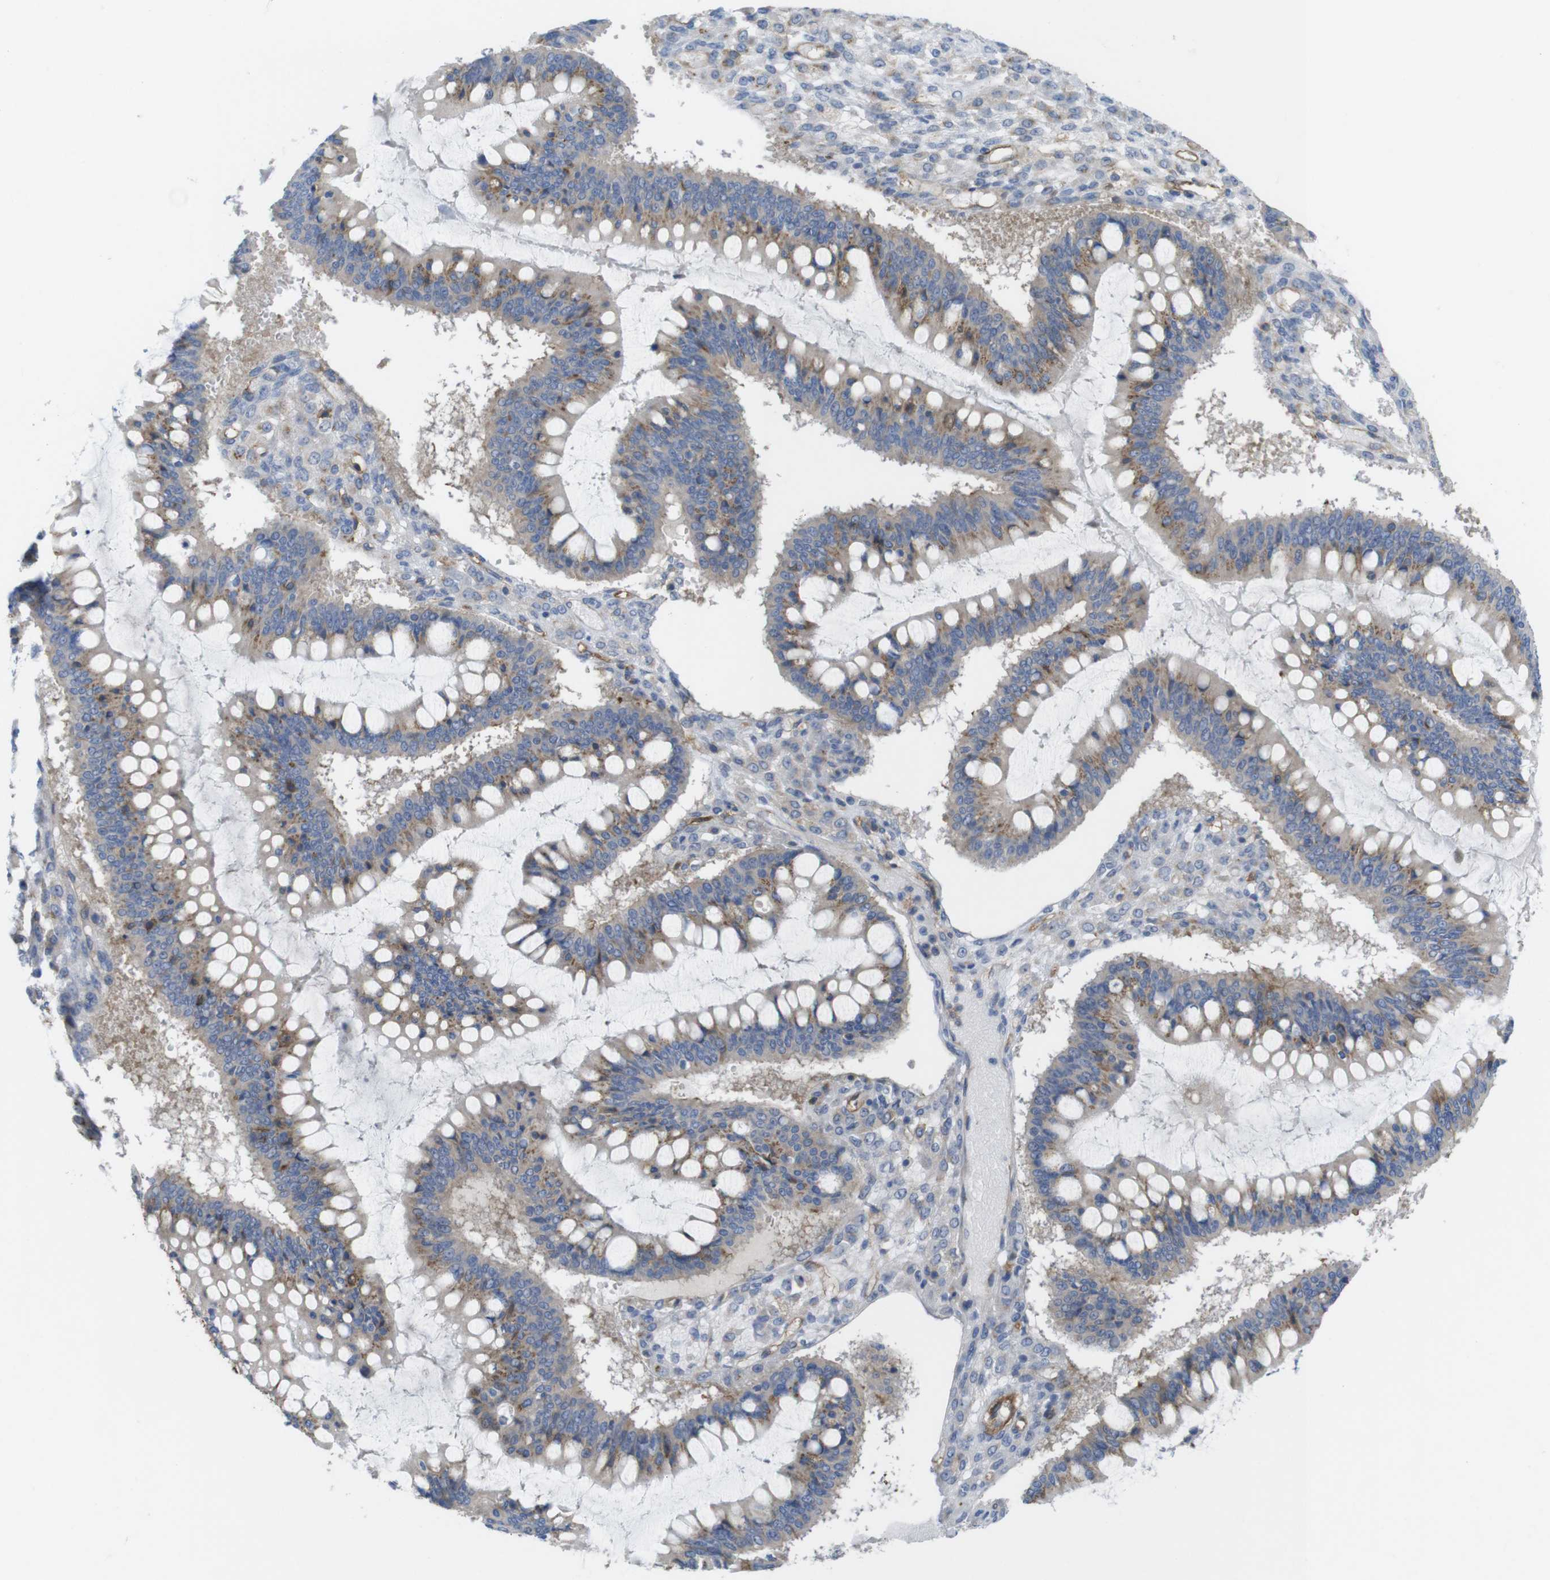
{"staining": {"intensity": "weak", "quantity": ">75%", "location": "cytoplasmic/membranous"}, "tissue": "ovarian cancer", "cell_type": "Tumor cells", "image_type": "cancer", "snomed": [{"axis": "morphology", "description": "Cystadenocarcinoma, mucinous, NOS"}, {"axis": "topography", "description": "Ovary"}], "caption": "Brown immunohistochemical staining in ovarian cancer displays weak cytoplasmic/membranous positivity in about >75% of tumor cells.", "gene": "CCR6", "patient": {"sex": "female", "age": 73}}